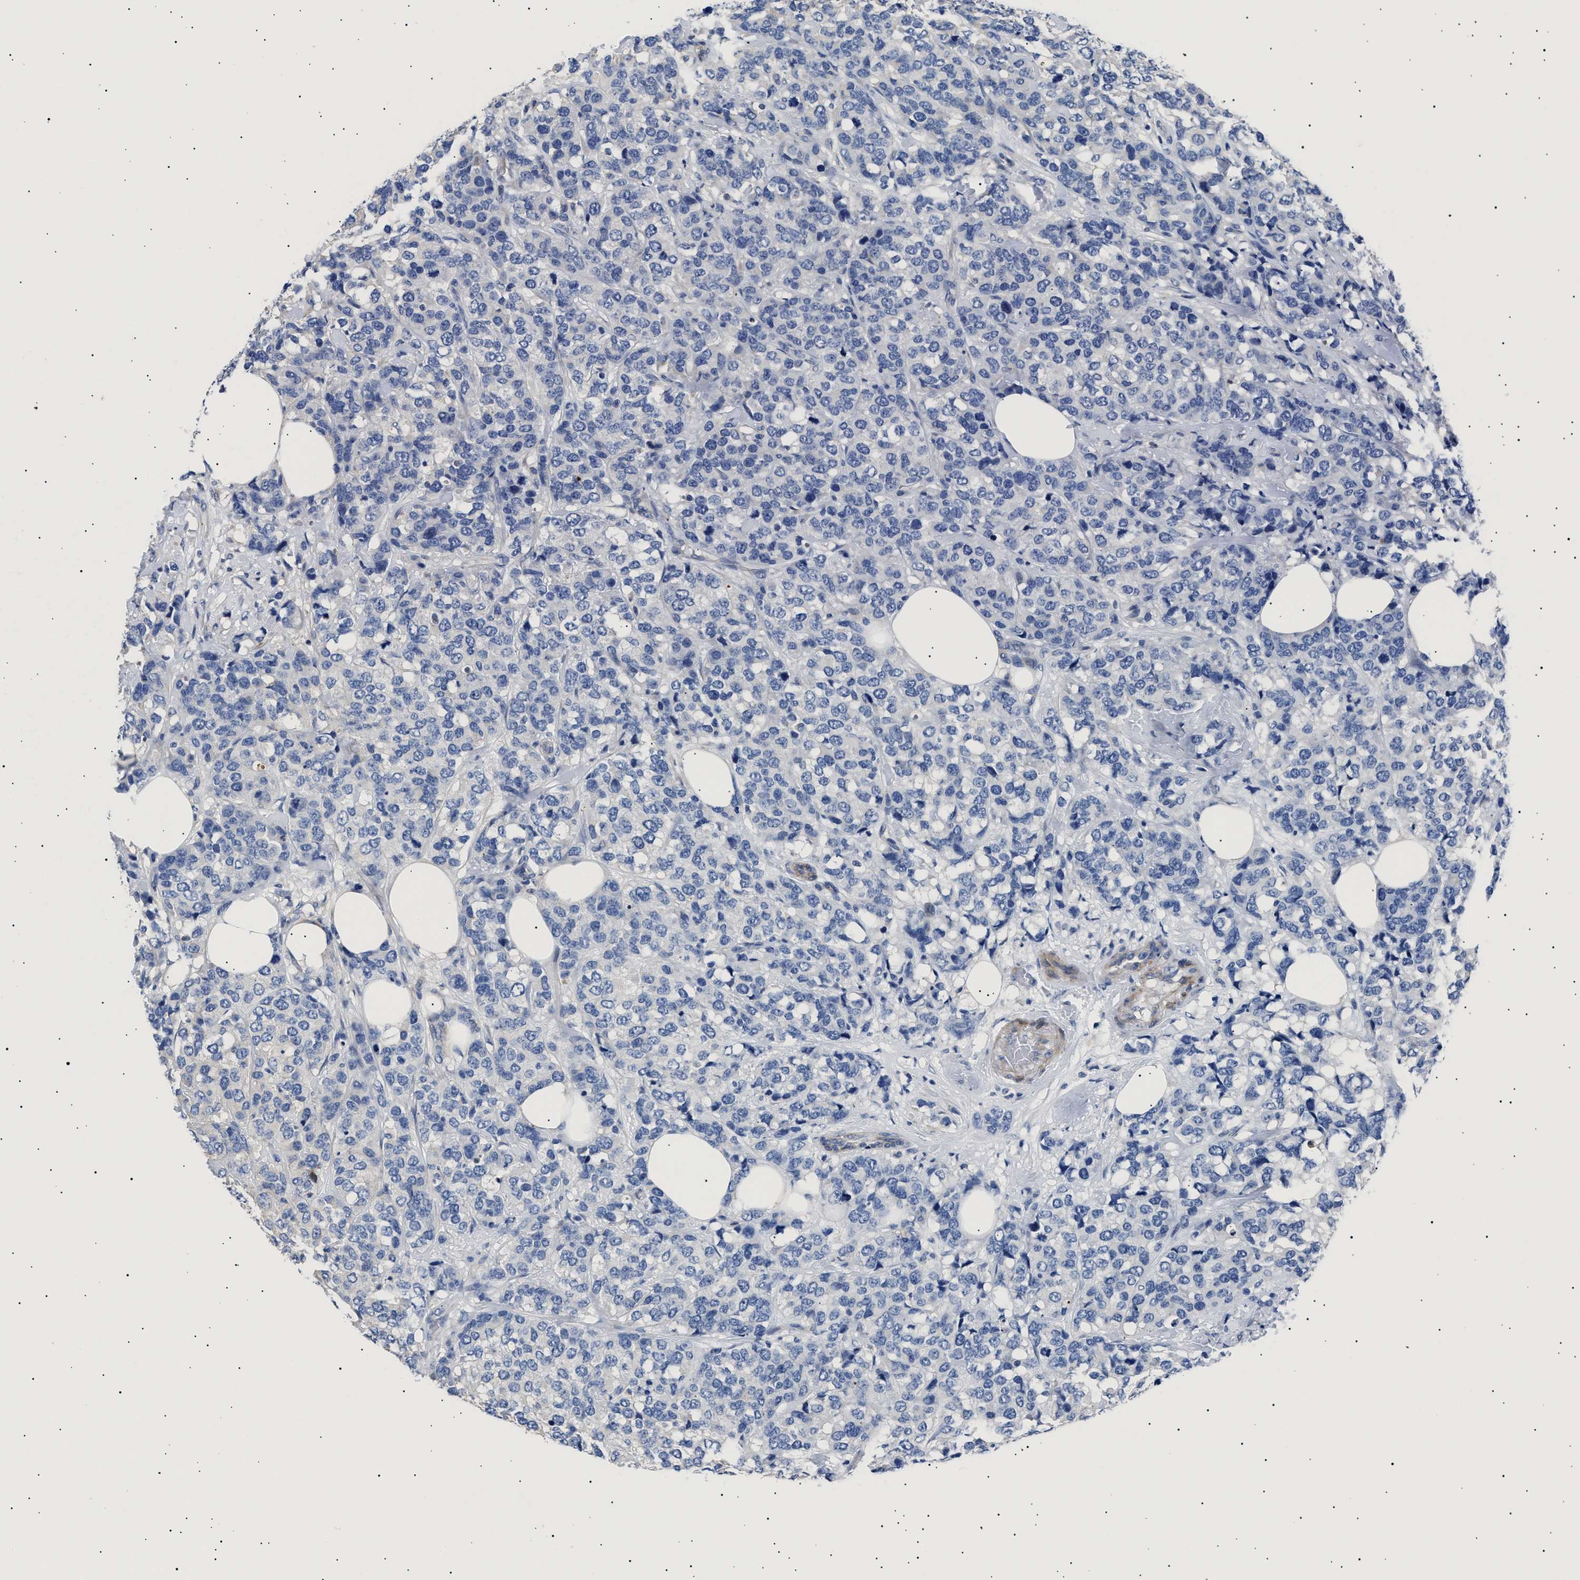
{"staining": {"intensity": "negative", "quantity": "none", "location": "none"}, "tissue": "breast cancer", "cell_type": "Tumor cells", "image_type": "cancer", "snomed": [{"axis": "morphology", "description": "Lobular carcinoma"}, {"axis": "topography", "description": "Breast"}], "caption": "Protein analysis of breast cancer exhibits no significant staining in tumor cells.", "gene": "HEMGN", "patient": {"sex": "female", "age": 59}}